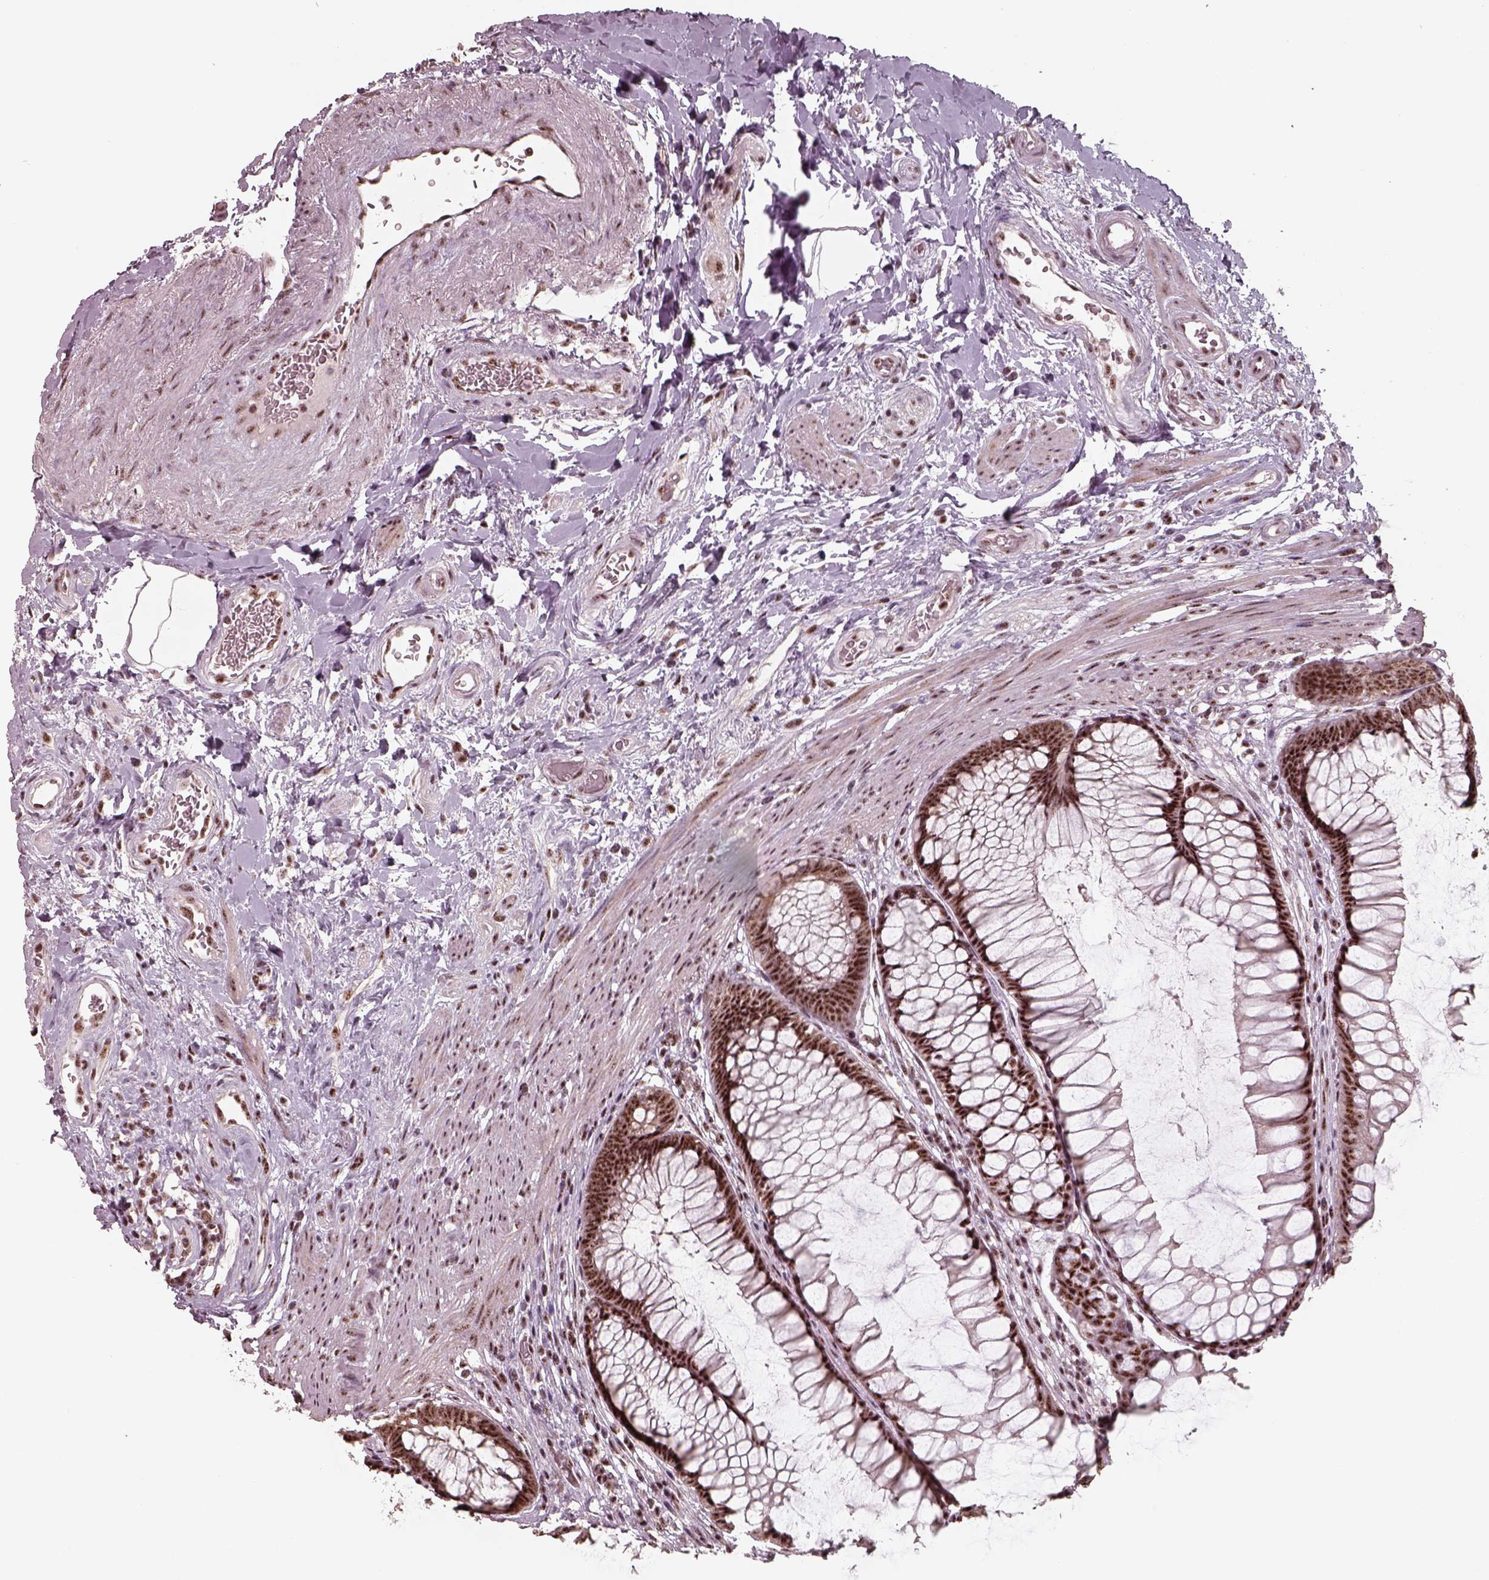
{"staining": {"intensity": "strong", "quantity": ">75%", "location": "nuclear"}, "tissue": "rectum", "cell_type": "Glandular cells", "image_type": "normal", "snomed": [{"axis": "morphology", "description": "Normal tissue, NOS"}, {"axis": "topography", "description": "Smooth muscle"}, {"axis": "topography", "description": "Rectum"}], "caption": "The immunohistochemical stain shows strong nuclear expression in glandular cells of unremarkable rectum.", "gene": "ATXN7L3", "patient": {"sex": "male", "age": 53}}